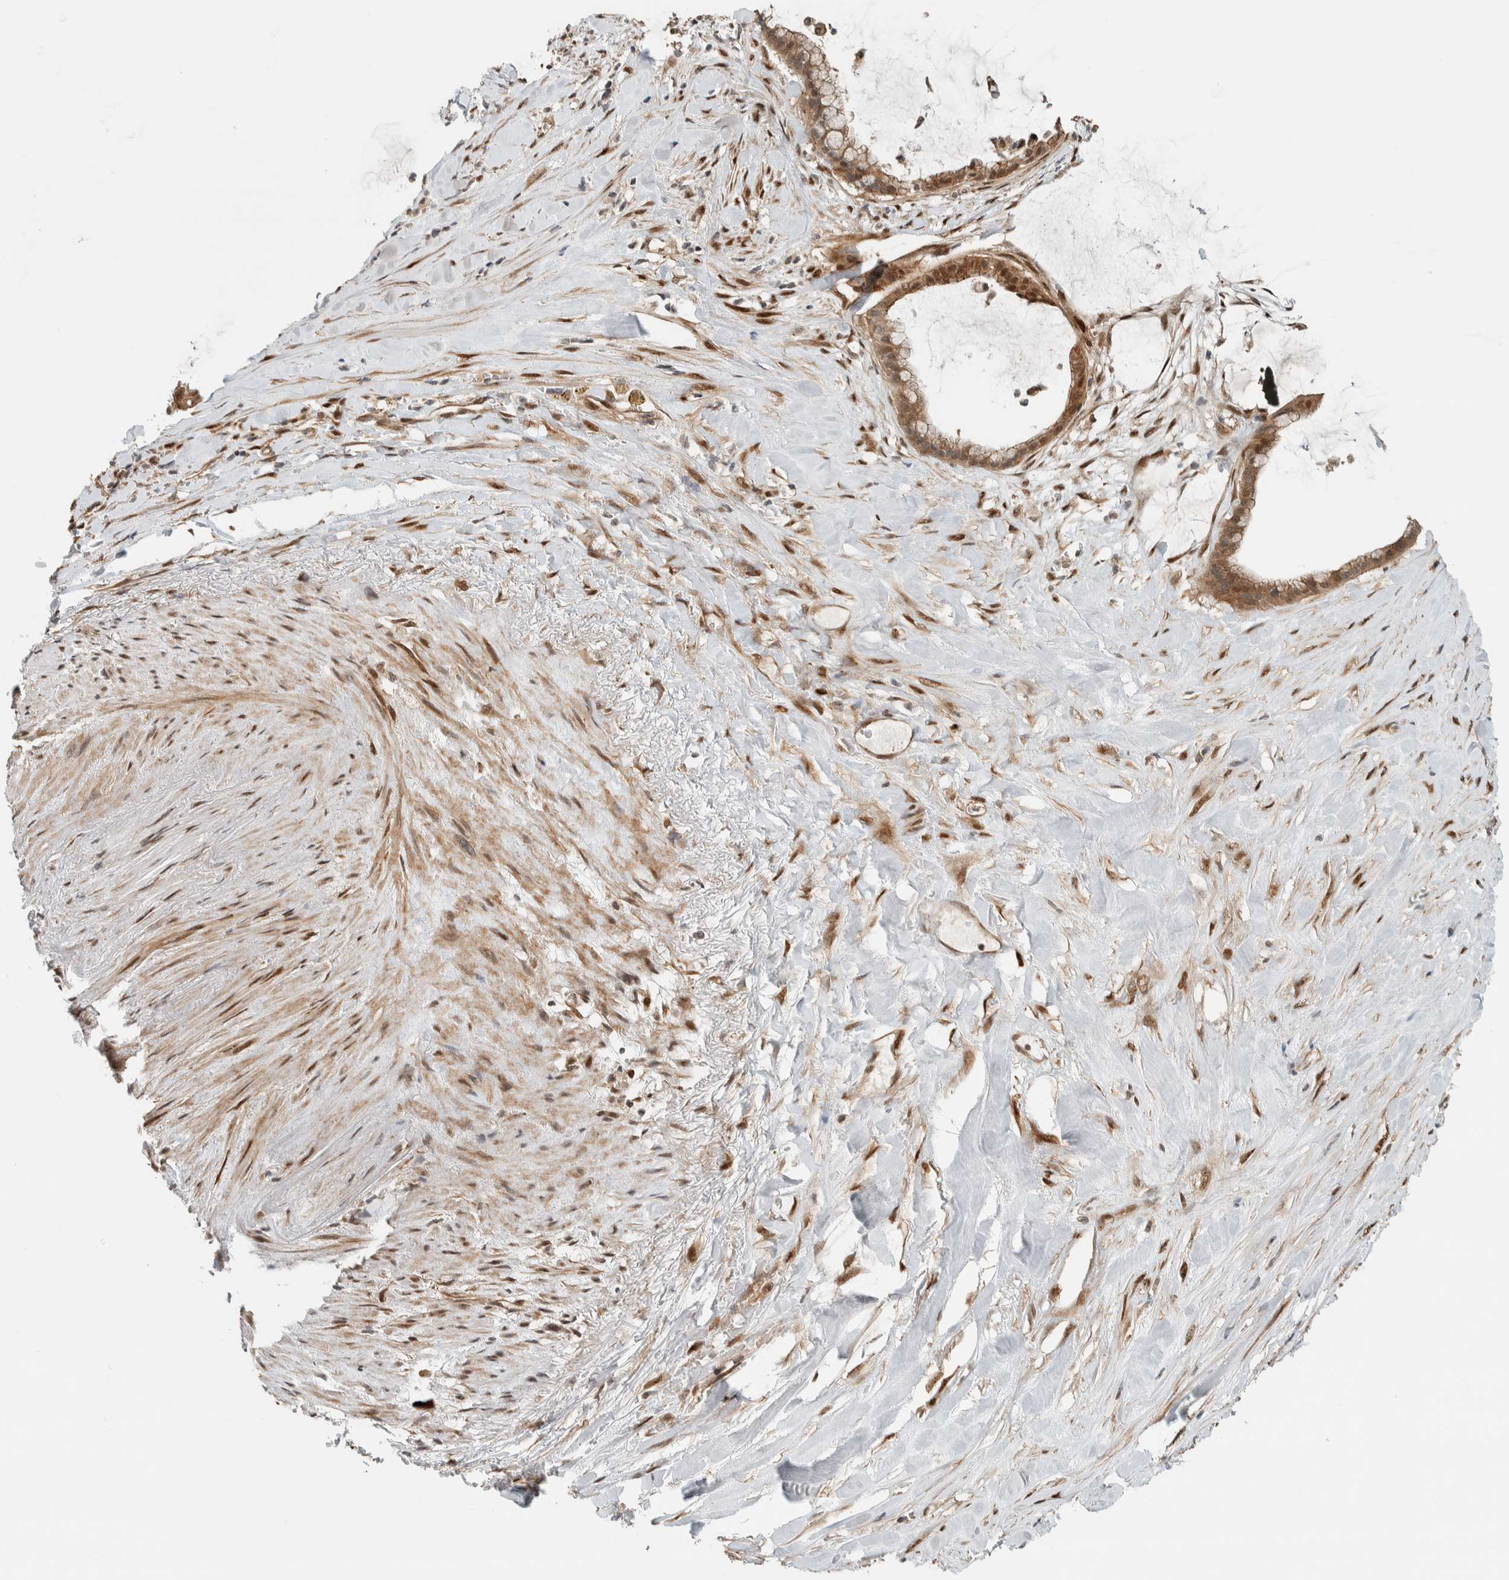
{"staining": {"intensity": "moderate", "quantity": ">75%", "location": "cytoplasmic/membranous,nuclear"}, "tissue": "pancreatic cancer", "cell_type": "Tumor cells", "image_type": "cancer", "snomed": [{"axis": "morphology", "description": "Adenocarcinoma, NOS"}, {"axis": "topography", "description": "Pancreas"}], "caption": "This is a micrograph of immunohistochemistry staining of pancreatic cancer, which shows moderate positivity in the cytoplasmic/membranous and nuclear of tumor cells.", "gene": "STXBP4", "patient": {"sex": "male", "age": 41}}